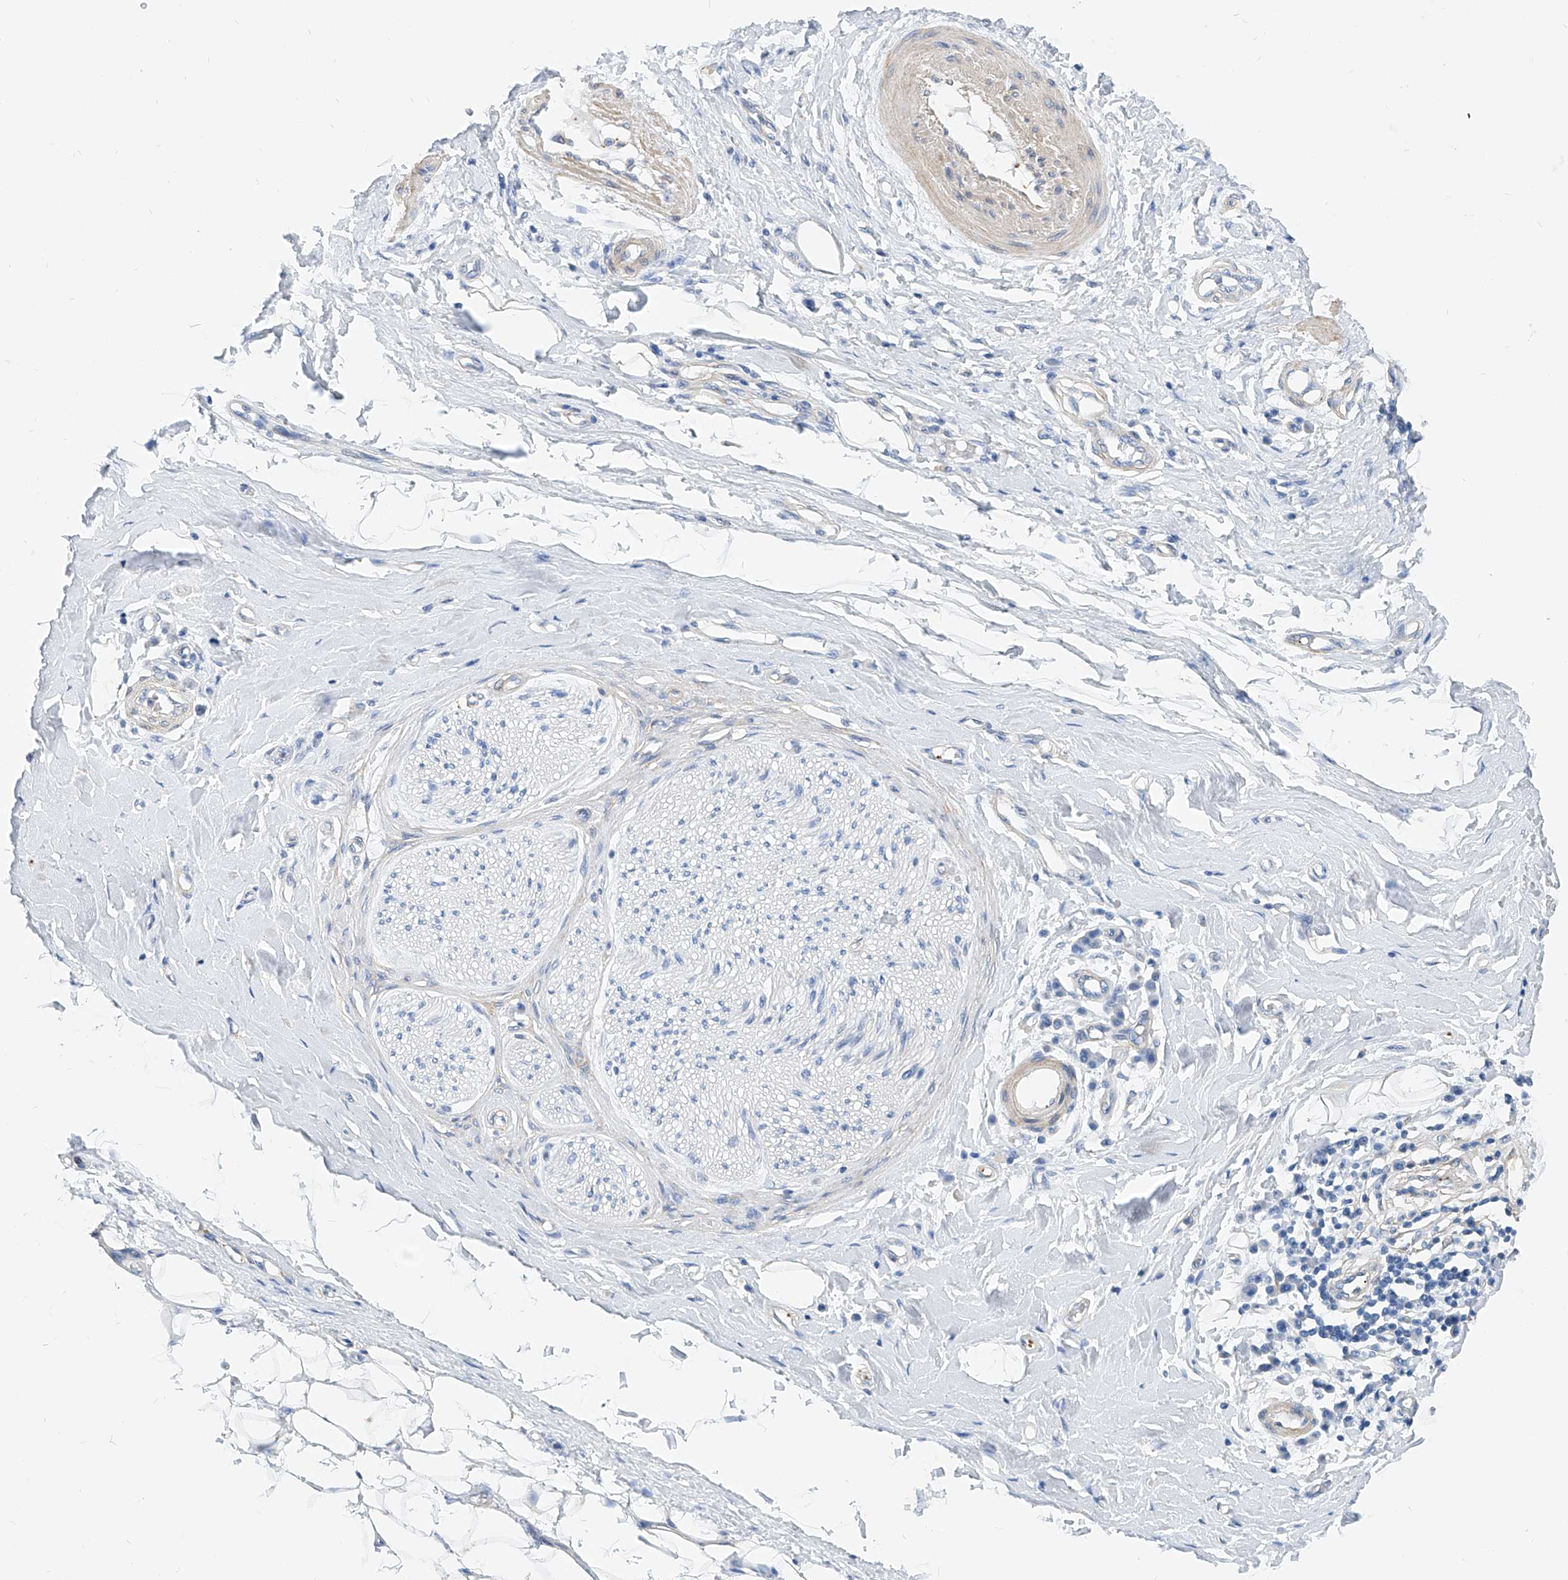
{"staining": {"intensity": "negative", "quantity": "none", "location": "none"}, "tissue": "adipose tissue", "cell_type": "Adipocytes", "image_type": "normal", "snomed": [{"axis": "morphology", "description": "Normal tissue, NOS"}, {"axis": "morphology", "description": "Adenocarcinoma, NOS"}, {"axis": "topography", "description": "Esophagus"}, {"axis": "topography", "description": "Stomach, upper"}, {"axis": "topography", "description": "Peripheral nerve tissue"}], "caption": "Image shows no significant protein staining in adipocytes of unremarkable adipose tissue.", "gene": "TAS2R60", "patient": {"sex": "male", "age": 62}}